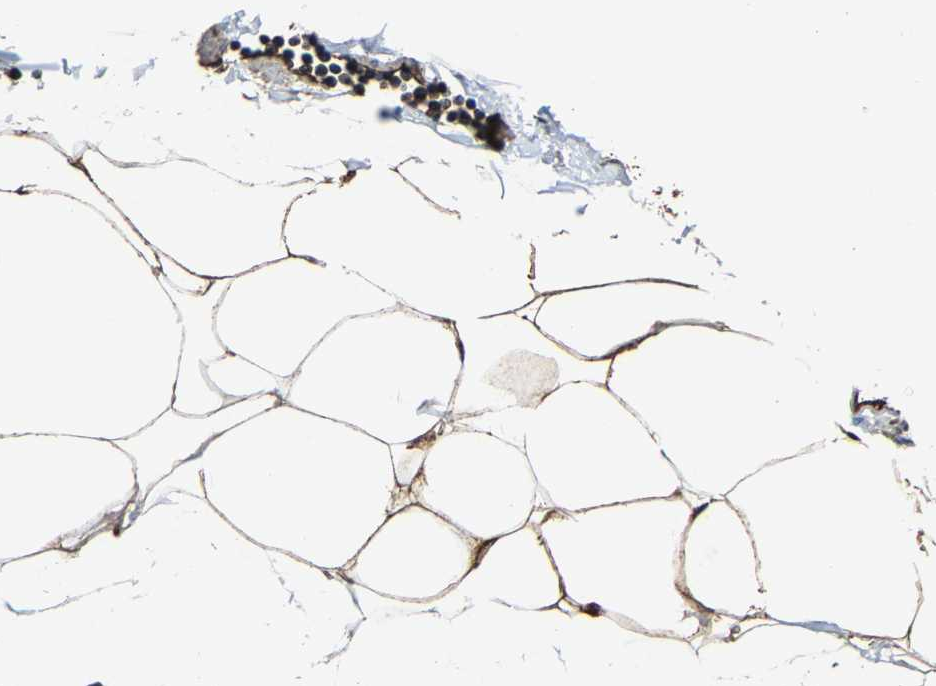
{"staining": {"intensity": "moderate", "quantity": ">75%", "location": "cytoplasmic/membranous"}, "tissue": "adipose tissue", "cell_type": "Adipocytes", "image_type": "normal", "snomed": [{"axis": "morphology", "description": "Normal tissue, NOS"}, {"axis": "morphology", "description": "Adenocarcinoma, NOS"}, {"axis": "topography", "description": "Colon"}, {"axis": "topography", "description": "Peripheral nerve tissue"}], "caption": "Human adipose tissue stained with a brown dye displays moderate cytoplasmic/membranous positive positivity in approximately >75% of adipocytes.", "gene": "GFRA3", "patient": {"sex": "male", "age": 14}}